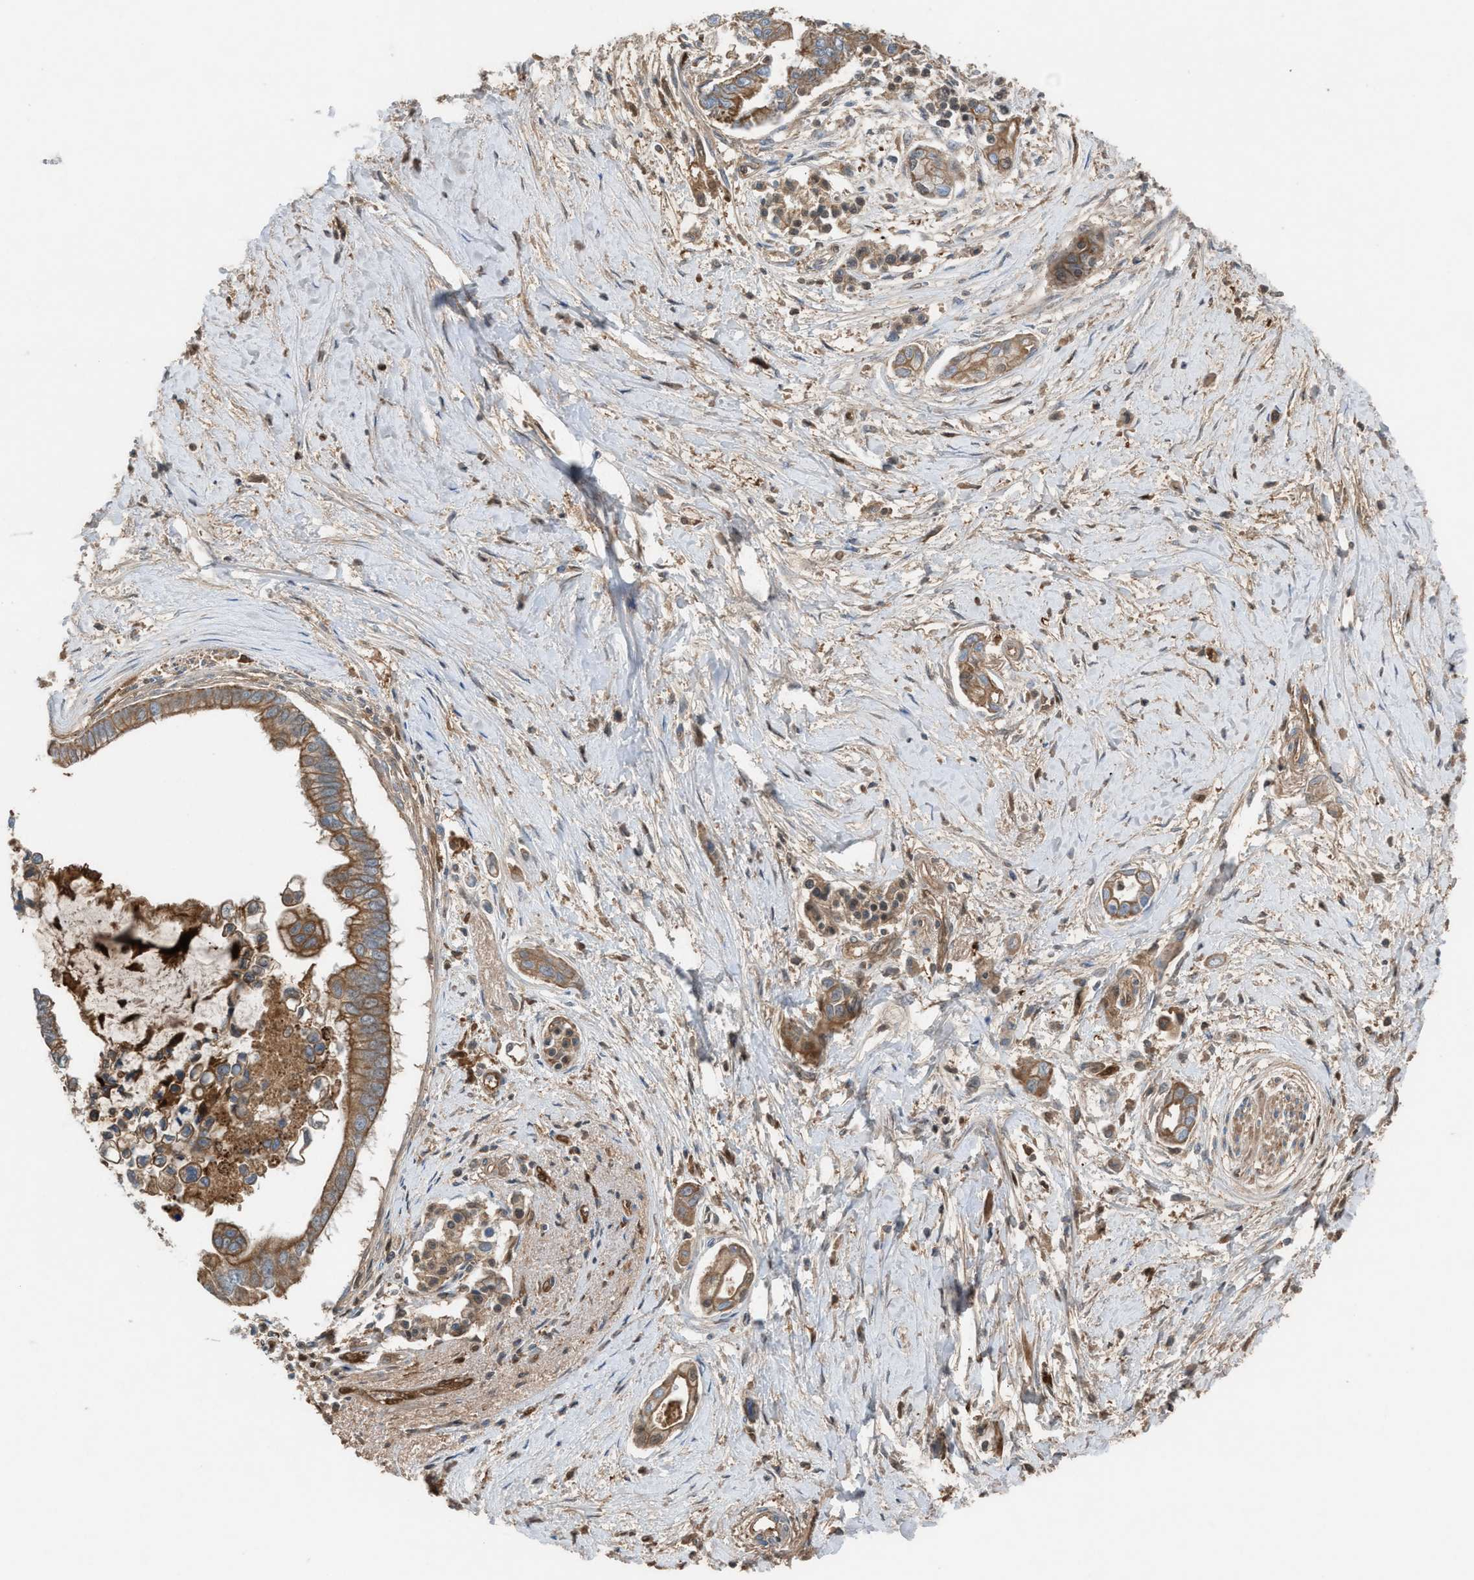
{"staining": {"intensity": "moderate", "quantity": ">75%", "location": "cytoplasmic/membranous"}, "tissue": "pancreatic cancer", "cell_type": "Tumor cells", "image_type": "cancer", "snomed": [{"axis": "morphology", "description": "Adenocarcinoma, NOS"}, {"axis": "topography", "description": "Pancreas"}], "caption": "High-power microscopy captured an immunohistochemistry (IHC) micrograph of pancreatic adenocarcinoma, revealing moderate cytoplasmic/membranous positivity in about >75% of tumor cells.", "gene": "TPK1", "patient": {"sex": "male", "age": 59}}